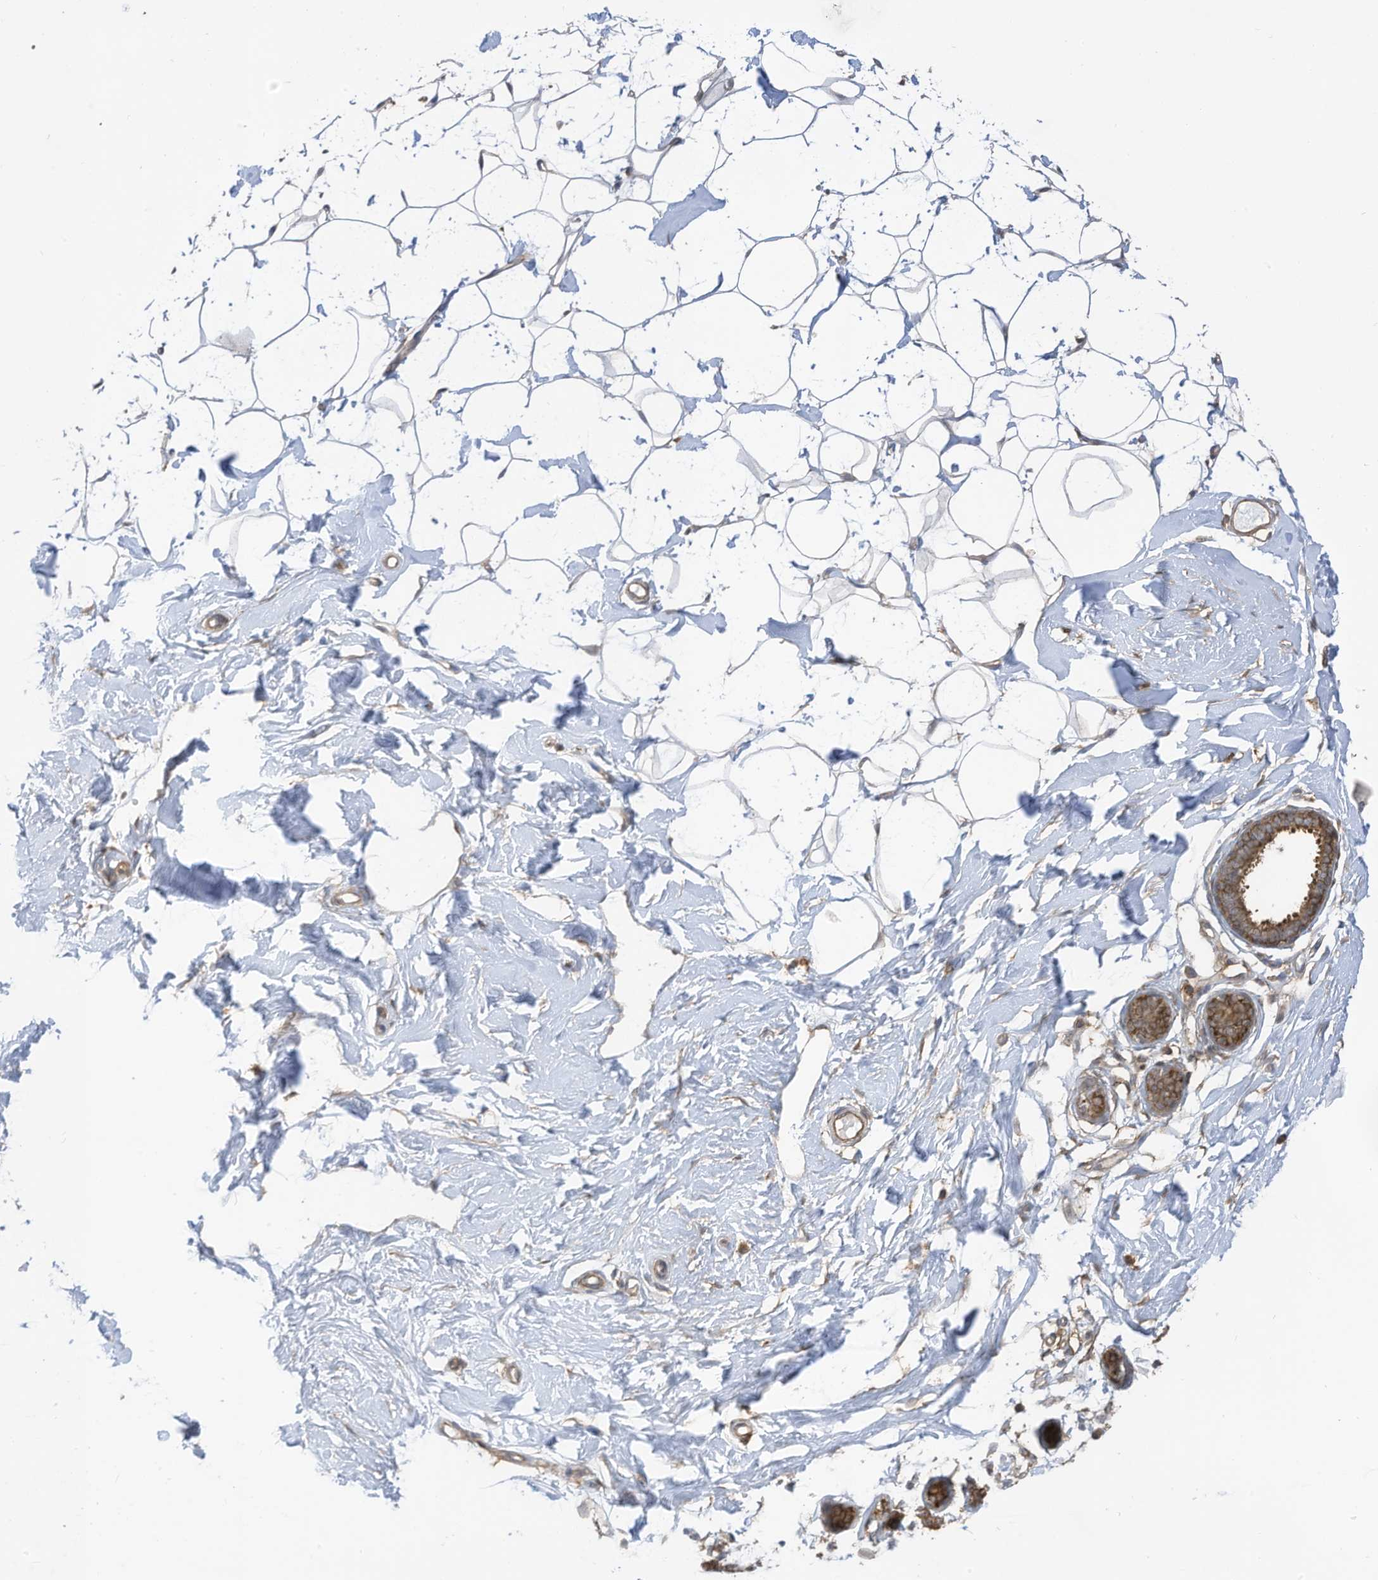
{"staining": {"intensity": "weak", "quantity": ">75%", "location": "cytoplasmic/membranous"}, "tissue": "adipose tissue", "cell_type": "Adipocytes", "image_type": "normal", "snomed": [{"axis": "morphology", "description": "Normal tissue, NOS"}, {"axis": "topography", "description": "Breast"}], "caption": "Adipose tissue stained for a protein (brown) shows weak cytoplasmic/membranous positive staining in approximately >75% of adipocytes.", "gene": "REPS1", "patient": {"sex": "female", "age": 23}}